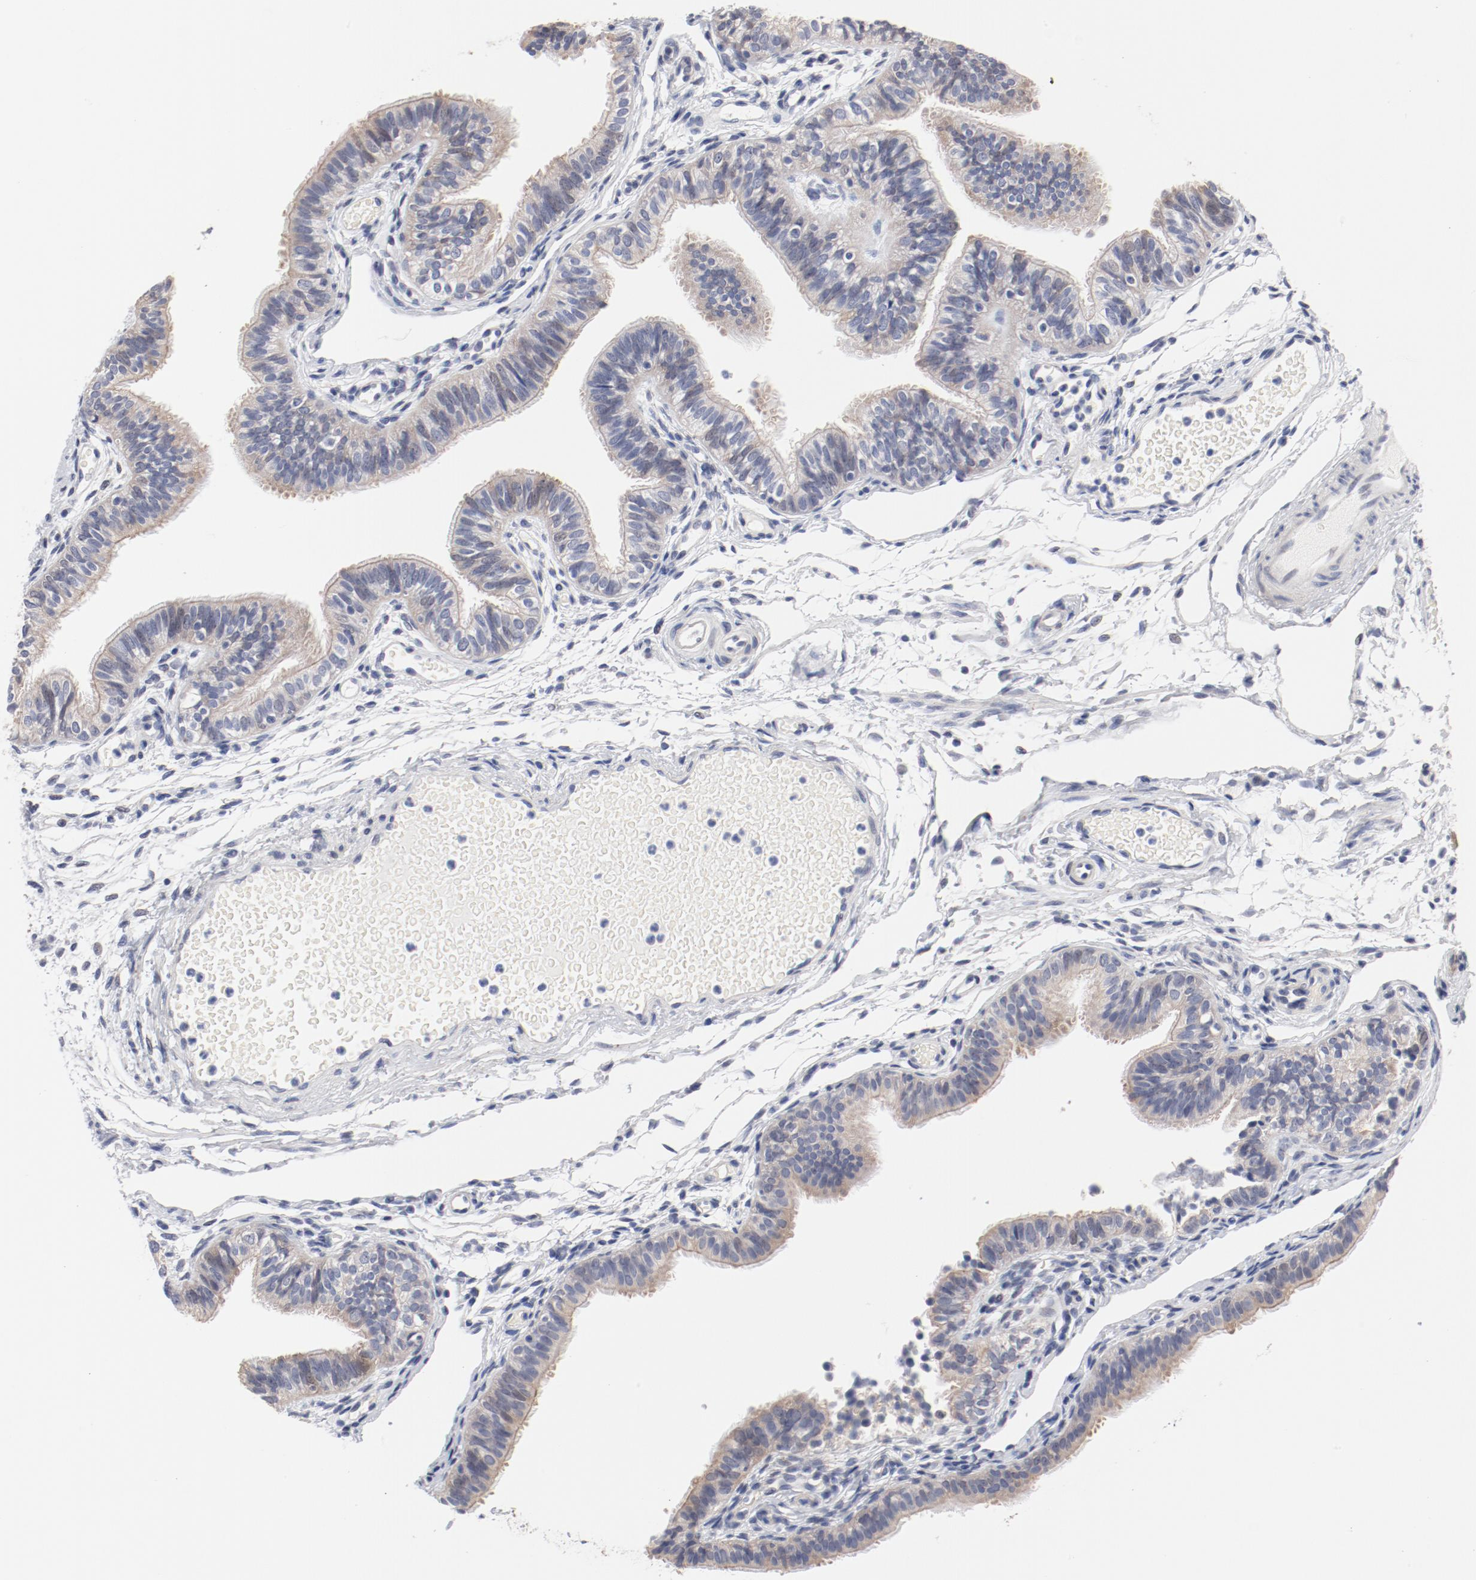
{"staining": {"intensity": "weak", "quantity": ">75%", "location": "cytoplasmic/membranous"}, "tissue": "fallopian tube", "cell_type": "Glandular cells", "image_type": "normal", "snomed": [{"axis": "morphology", "description": "Normal tissue, NOS"}, {"axis": "morphology", "description": "Dermoid, NOS"}, {"axis": "topography", "description": "Fallopian tube"}], "caption": "DAB immunohistochemical staining of benign human fallopian tube demonstrates weak cytoplasmic/membranous protein positivity in approximately >75% of glandular cells.", "gene": "GPR143", "patient": {"sex": "female", "age": 33}}